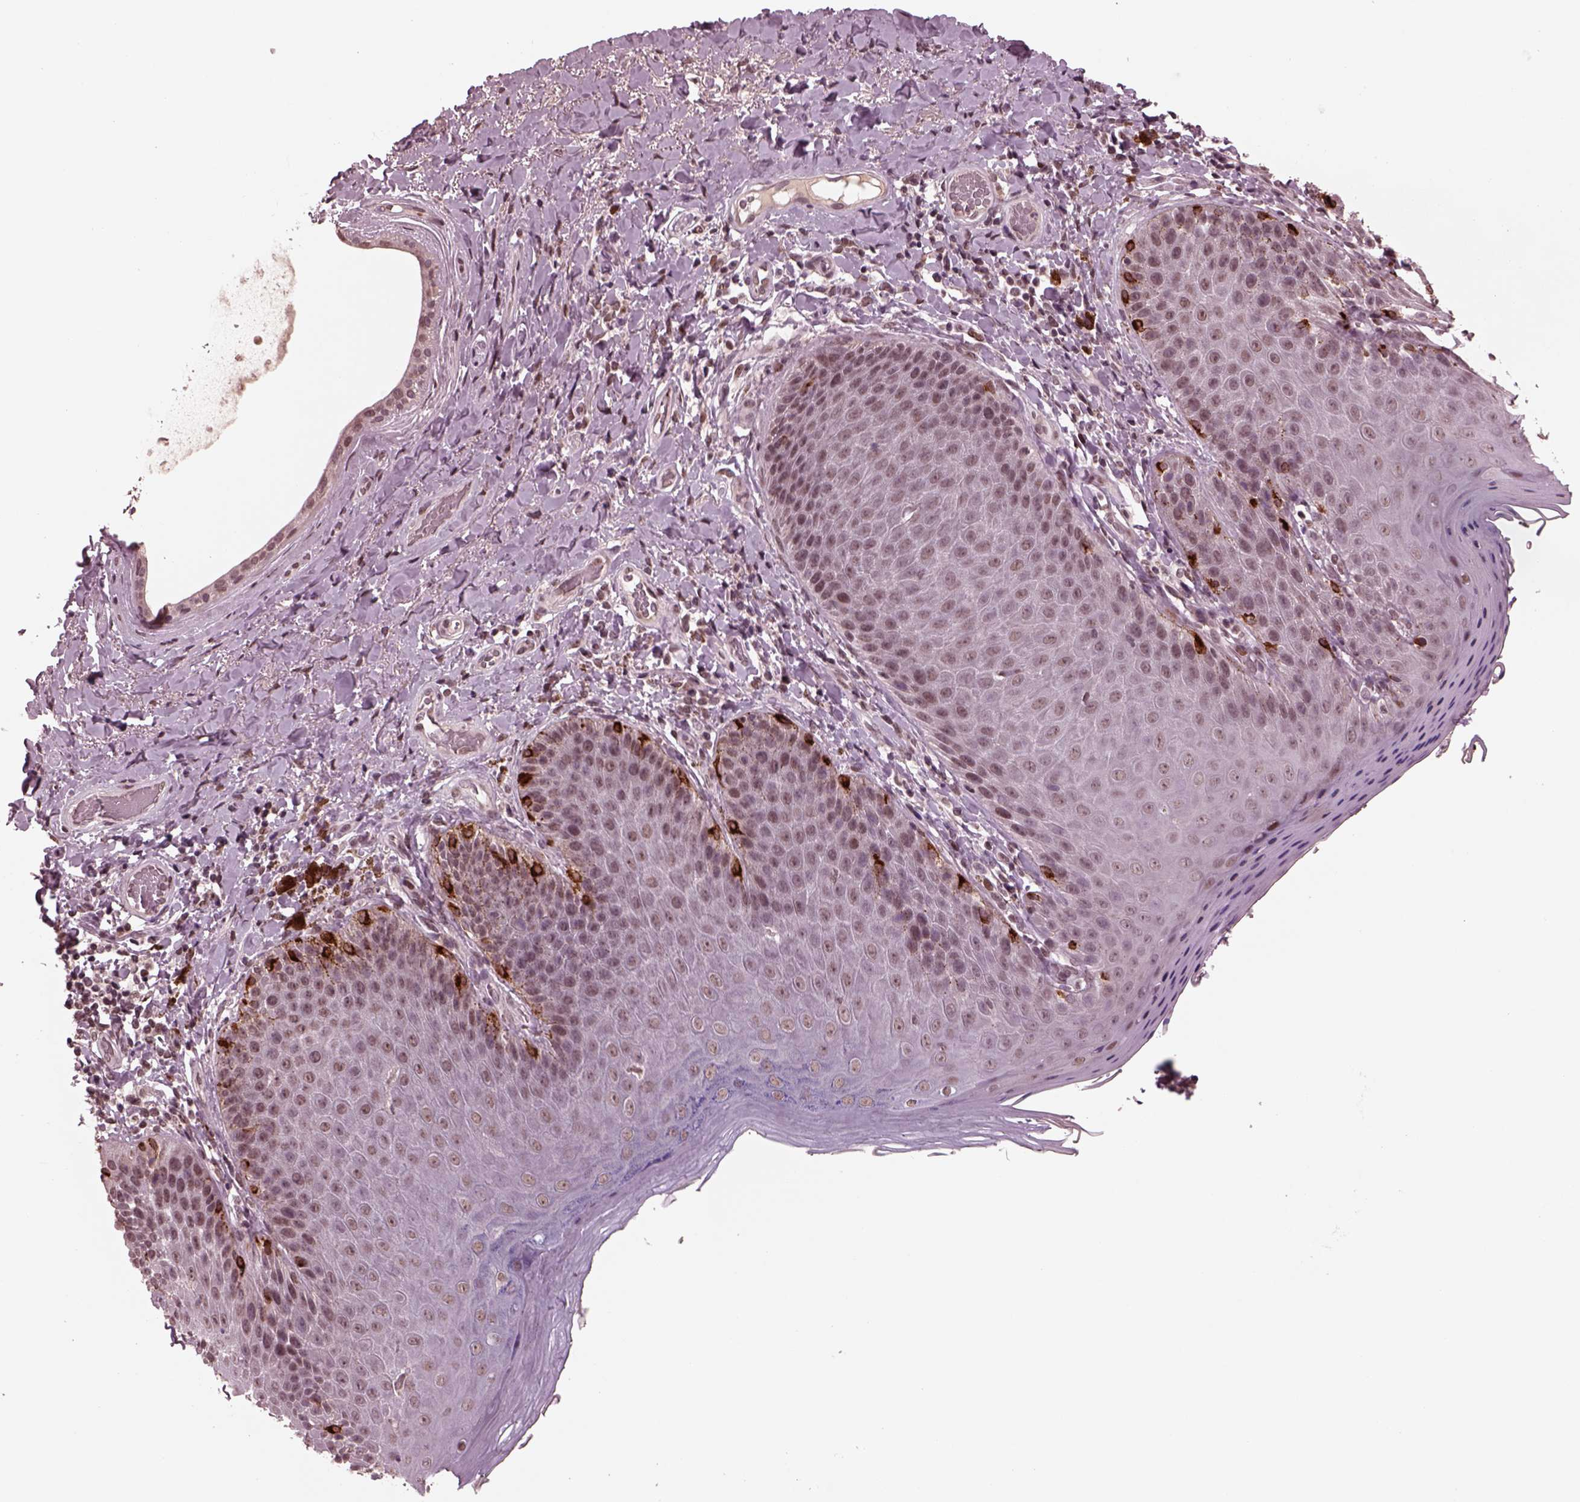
{"staining": {"intensity": "weak", "quantity": "<25%", "location": "nuclear"}, "tissue": "skin", "cell_type": "Epidermal cells", "image_type": "normal", "snomed": [{"axis": "morphology", "description": "Normal tissue, NOS"}, {"axis": "topography", "description": "Anal"}], "caption": "Protein analysis of unremarkable skin shows no significant positivity in epidermal cells. (Immunohistochemistry, brightfield microscopy, high magnification).", "gene": "NAP1L5", "patient": {"sex": "male", "age": 53}}